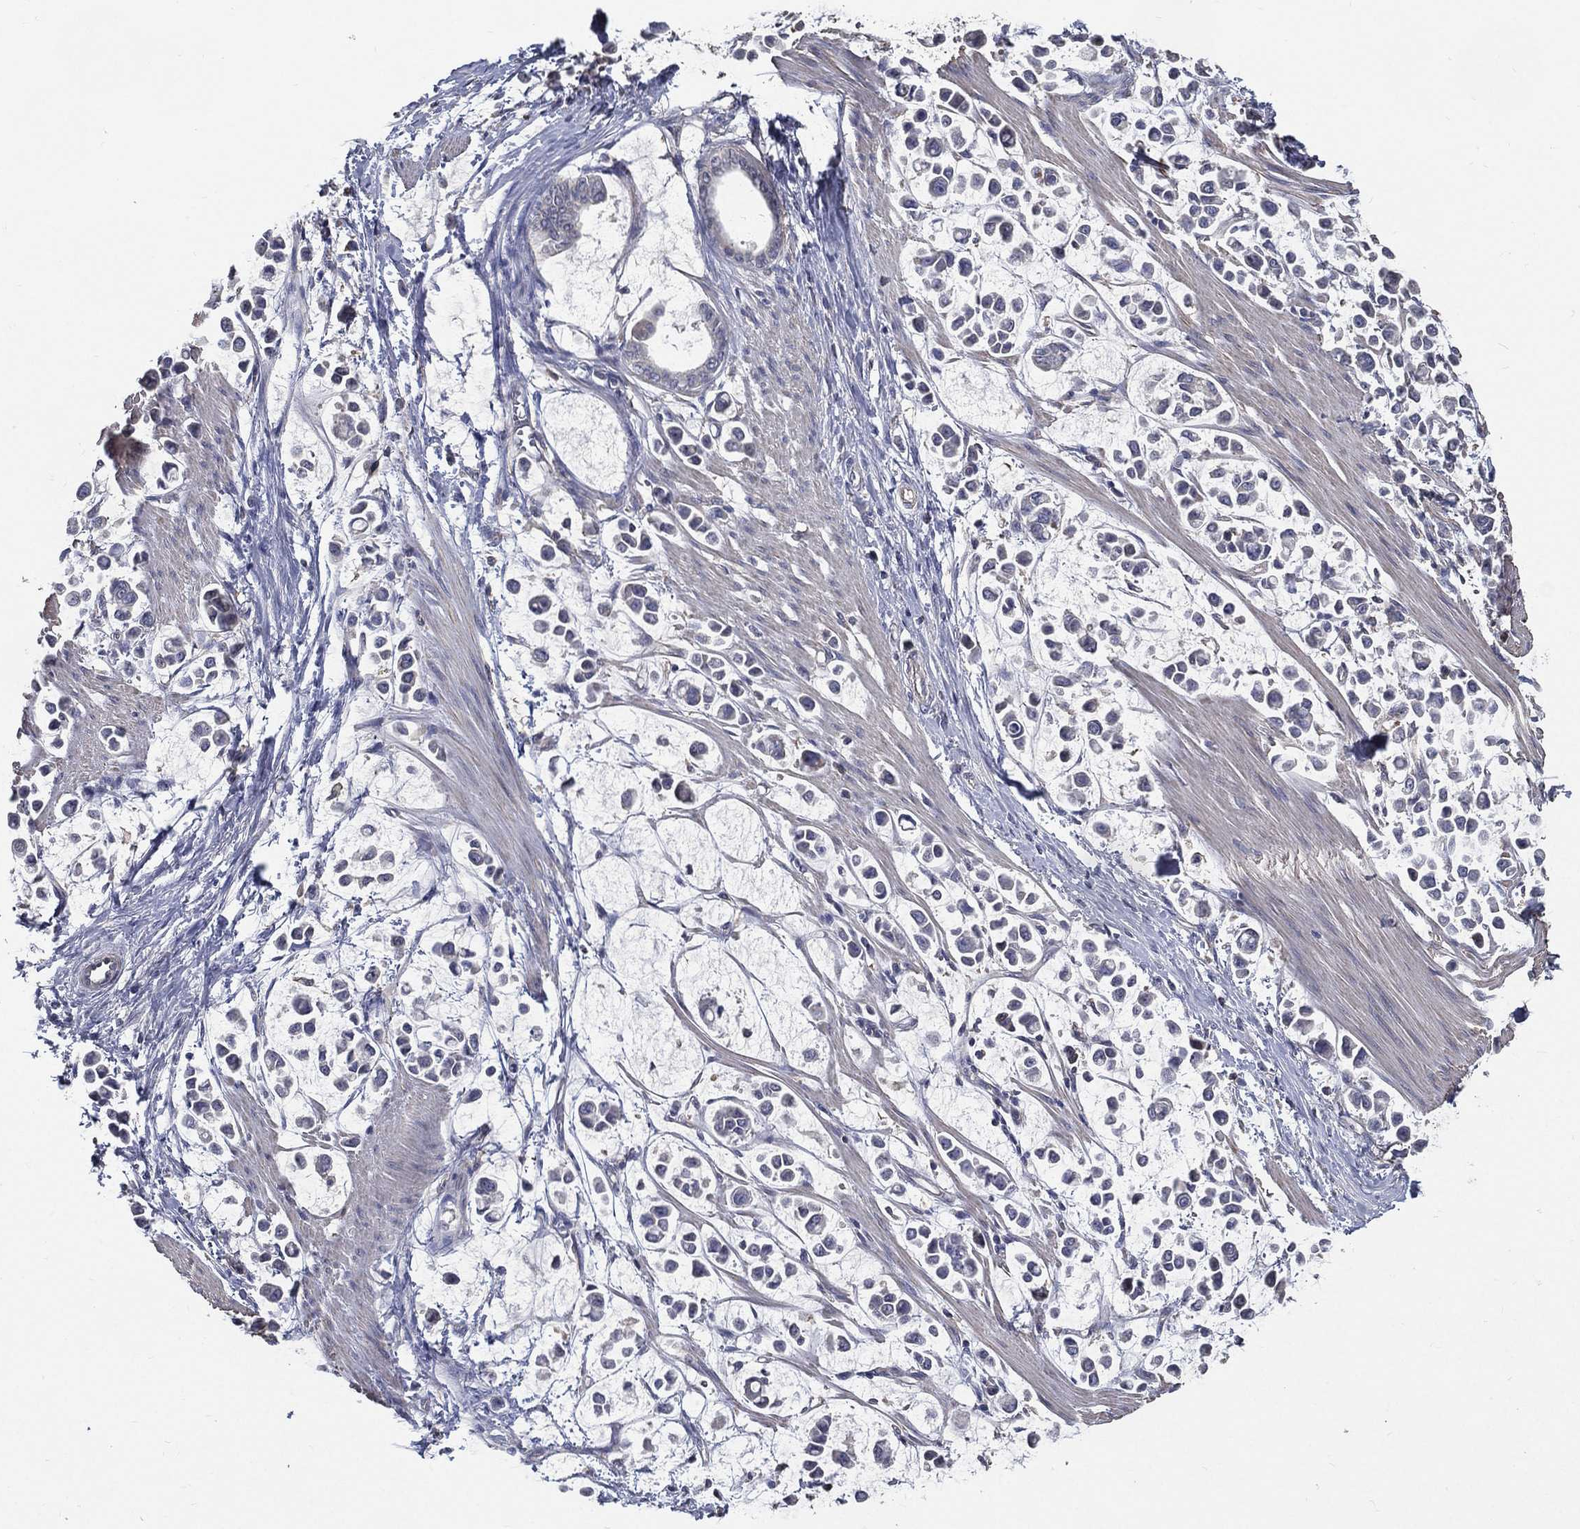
{"staining": {"intensity": "negative", "quantity": "none", "location": "none"}, "tissue": "stomach cancer", "cell_type": "Tumor cells", "image_type": "cancer", "snomed": [{"axis": "morphology", "description": "Adenocarcinoma, NOS"}, {"axis": "topography", "description": "Stomach"}], "caption": "Immunohistochemical staining of human adenocarcinoma (stomach) exhibits no significant positivity in tumor cells.", "gene": "SERPINB2", "patient": {"sex": "male", "age": 82}}